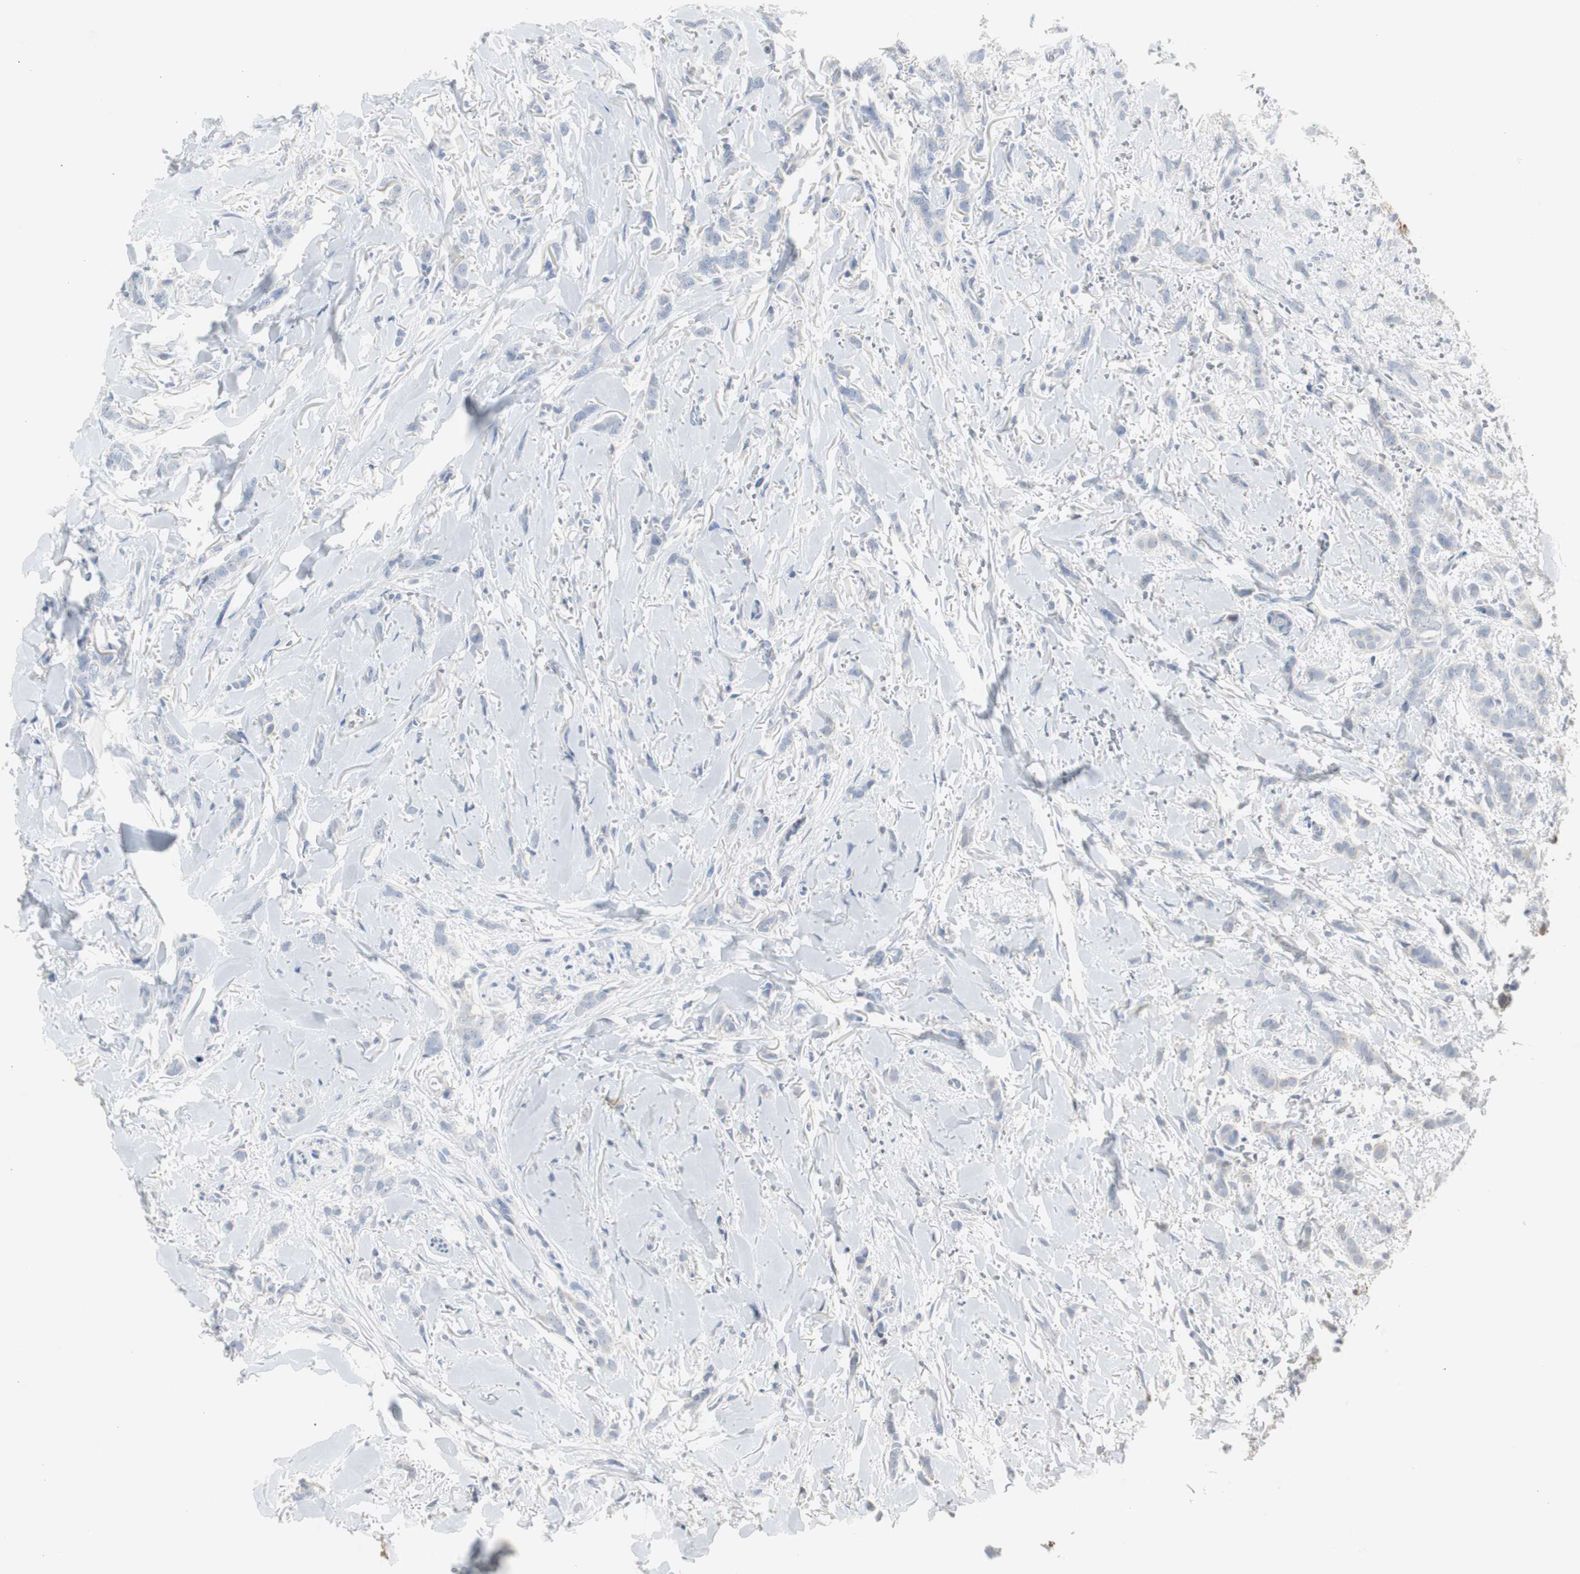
{"staining": {"intensity": "negative", "quantity": "none", "location": "none"}, "tissue": "breast cancer", "cell_type": "Tumor cells", "image_type": "cancer", "snomed": [{"axis": "morphology", "description": "Lobular carcinoma"}, {"axis": "topography", "description": "Skin"}, {"axis": "topography", "description": "Breast"}], "caption": "Tumor cells show no significant protein staining in breast cancer.", "gene": "S100A7", "patient": {"sex": "female", "age": 46}}